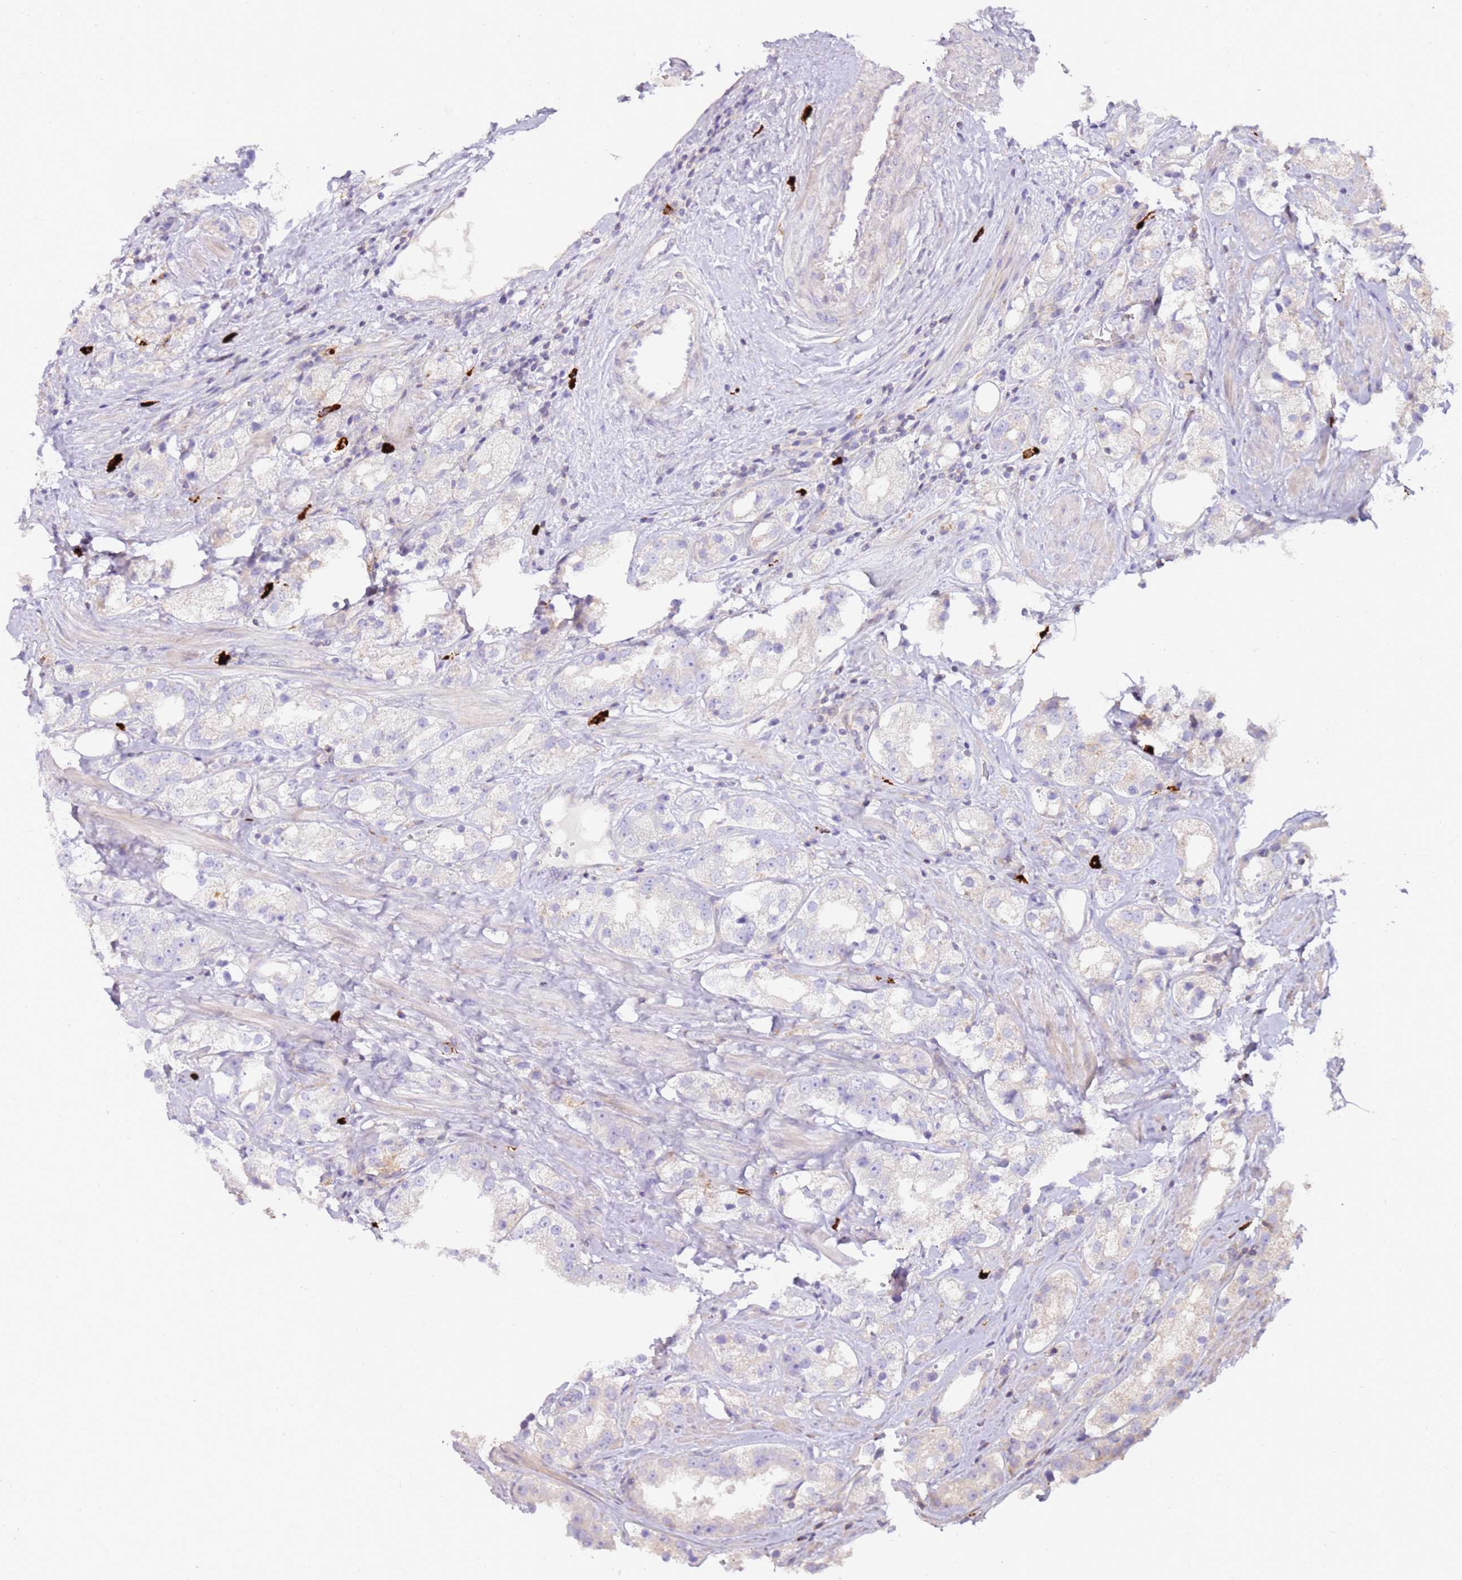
{"staining": {"intensity": "negative", "quantity": "none", "location": "none"}, "tissue": "prostate cancer", "cell_type": "Tumor cells", "image_type": "cancer", "snomed": [{"axis": "morphology", "description": "Adenocarcinoma, NOS"}, {"axis": "topography", "description": "Prostate"}], "caption": "IHC image of neoplastic tissue: human prostate cancer stained with DAB displays no significant protein positivity in tumor cells. (Stains: DAB (3,3'-diaminobenzidine) immunohistochemistry with hematoxylin counter stain, Microscopy: brightfield microscopy at high magnification).", "gene": "FPR1", "patient": {"sex": "male", "age": 79}}